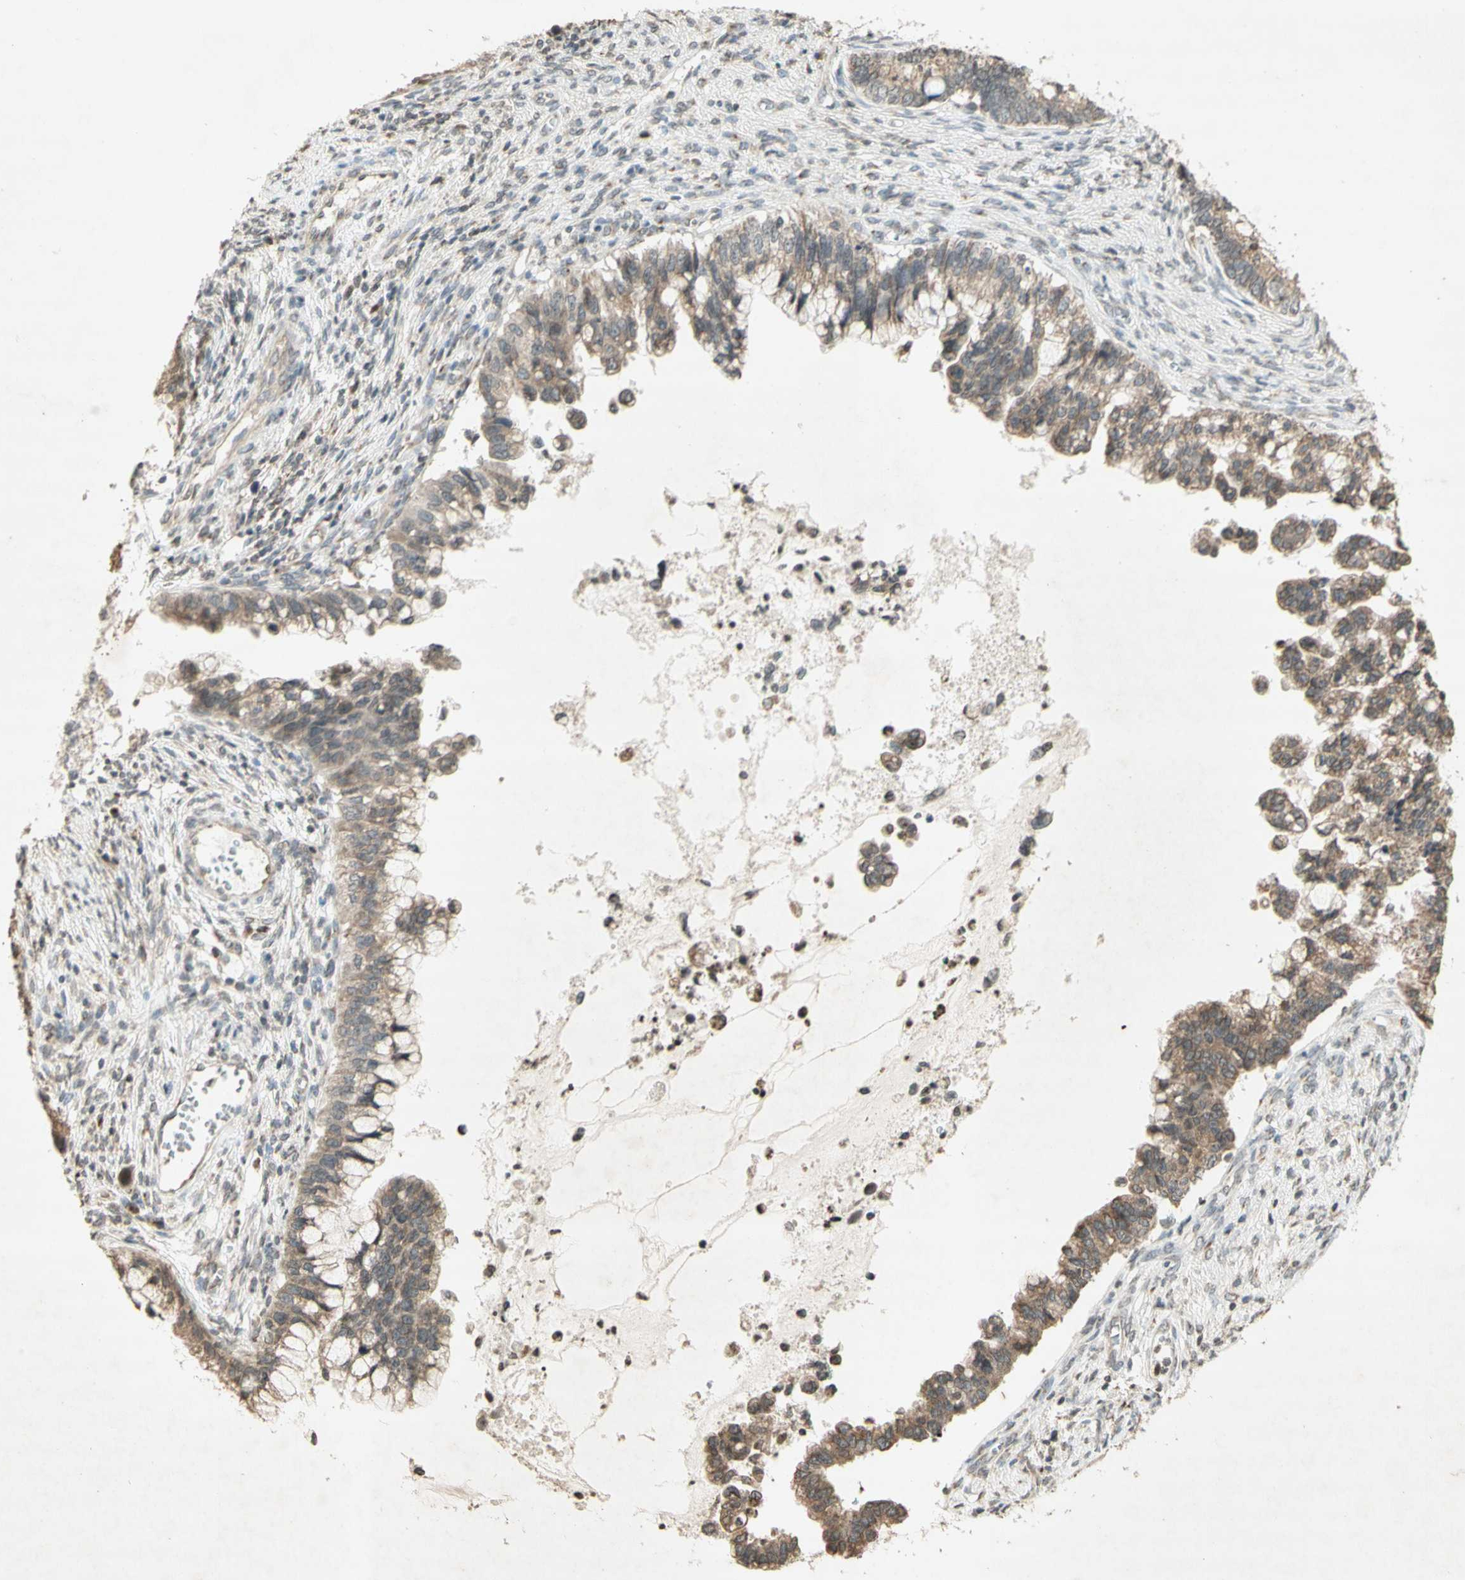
{"staining": {"intensity": "weak", "quantity": ">75%", "location": "cytoplasmic/membranous"}, "tissue": "cervical cancer", "cell_type": "Tumor cells", "image_type": "cancer", "snomed": [{"axis": "morphology", "description": "Adenocarcinoma, NOS"}, {"axis": "topography", "description": "Cervix"}], "caption": "The image exhibits staining of cervical cancer, revealing weak cytoplasmic/membranous protein positivity (brown color) within tumor cells.", "gene": "CCNI", "patient": {"sex": "female", "age": 44}}